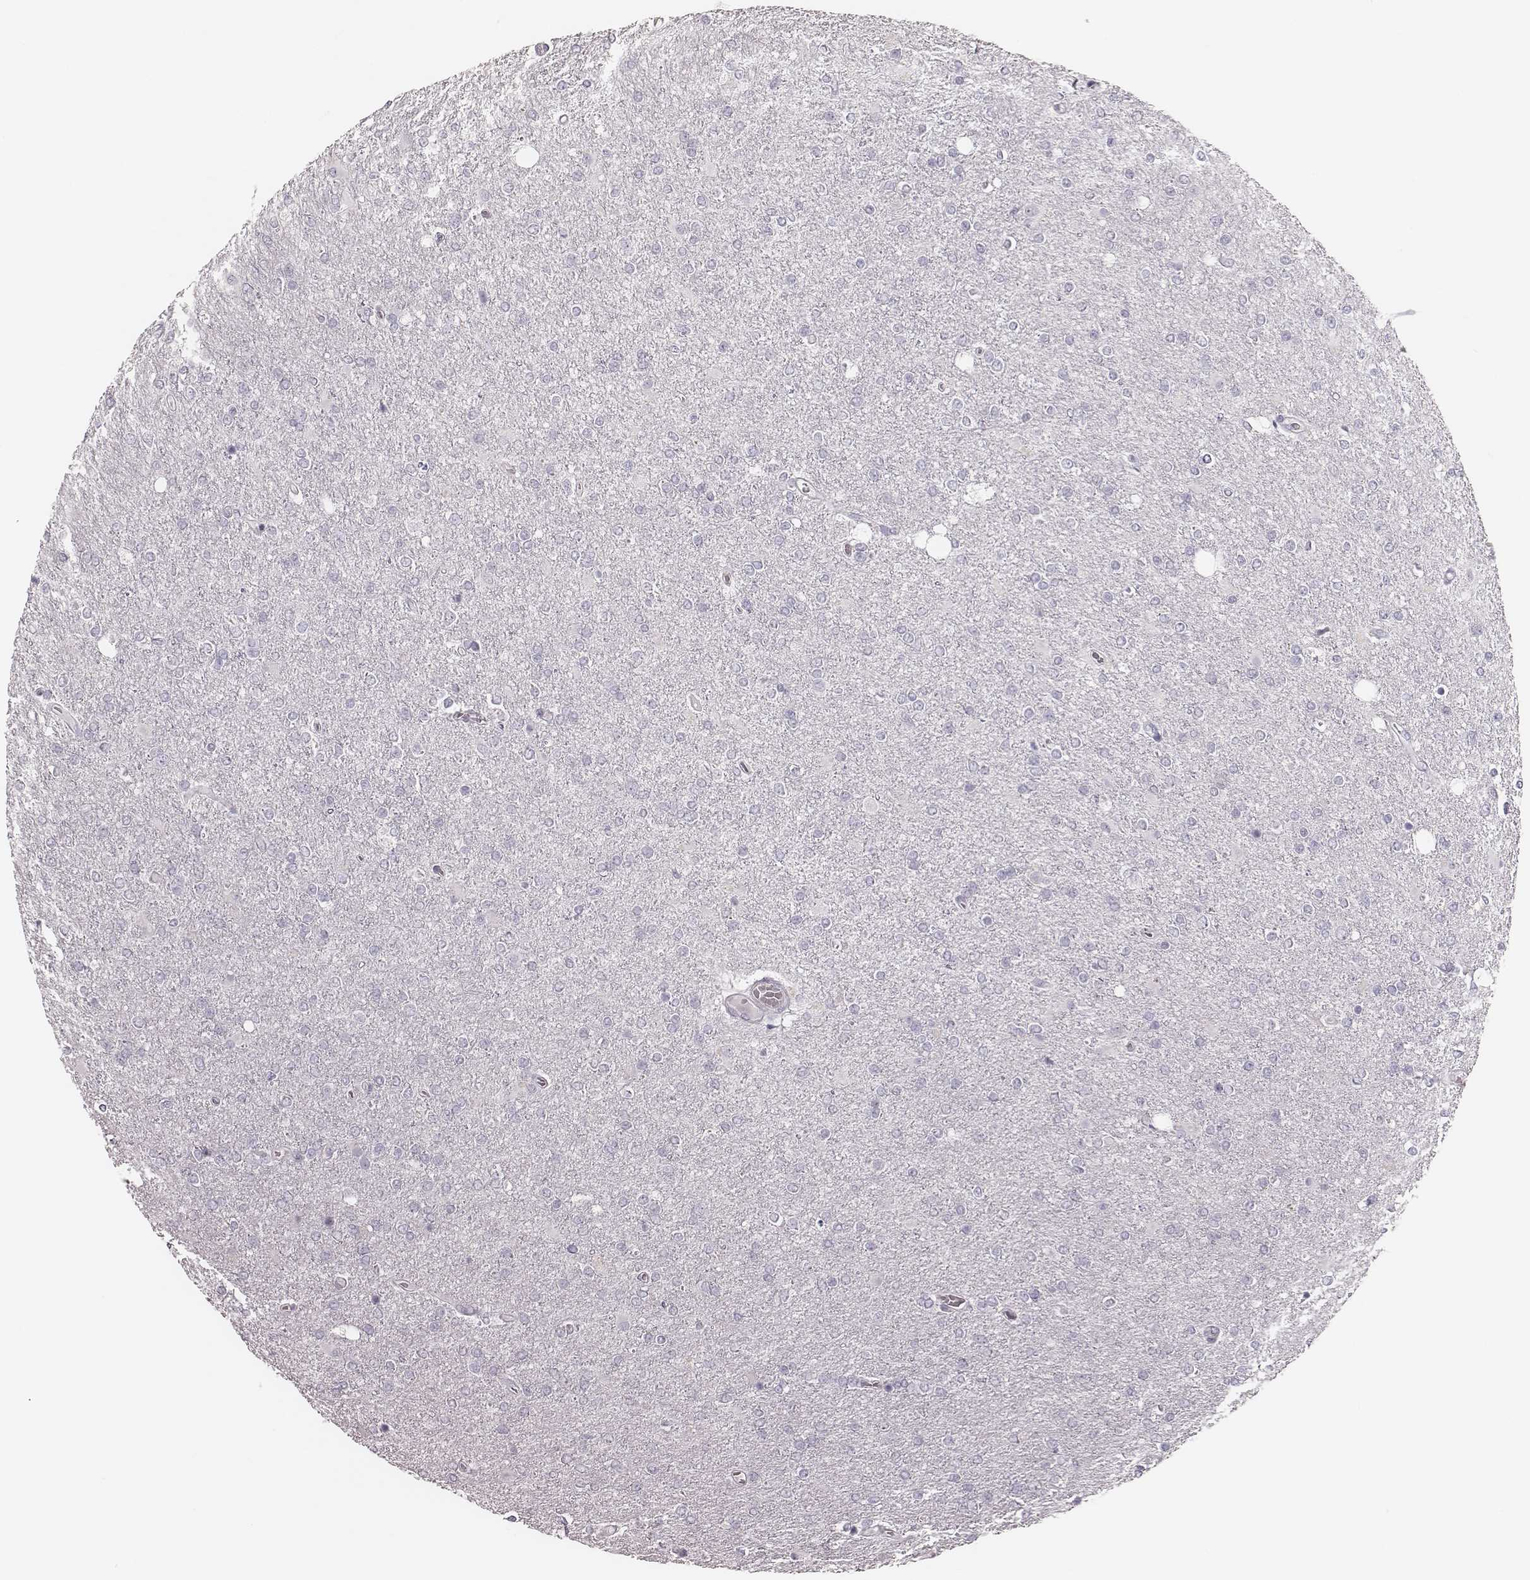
{"staining": {"intensity": "negative", "quantity": "none", "location": "none"}, "tissue": "glioma", "cell_type": "Tumor cells", "image_type": "cancer", "snomed": [{"axis": "morphology", "description": "Glioma, malignant, High grade"}, {"axis": "topography", "description": "Cerebral cortex"}], "caption": "Tumor cells show no significant expression in malignant glioma (high-grade).", "gene": "SPA17", "patient": {"sex": "male", "age": 70}}